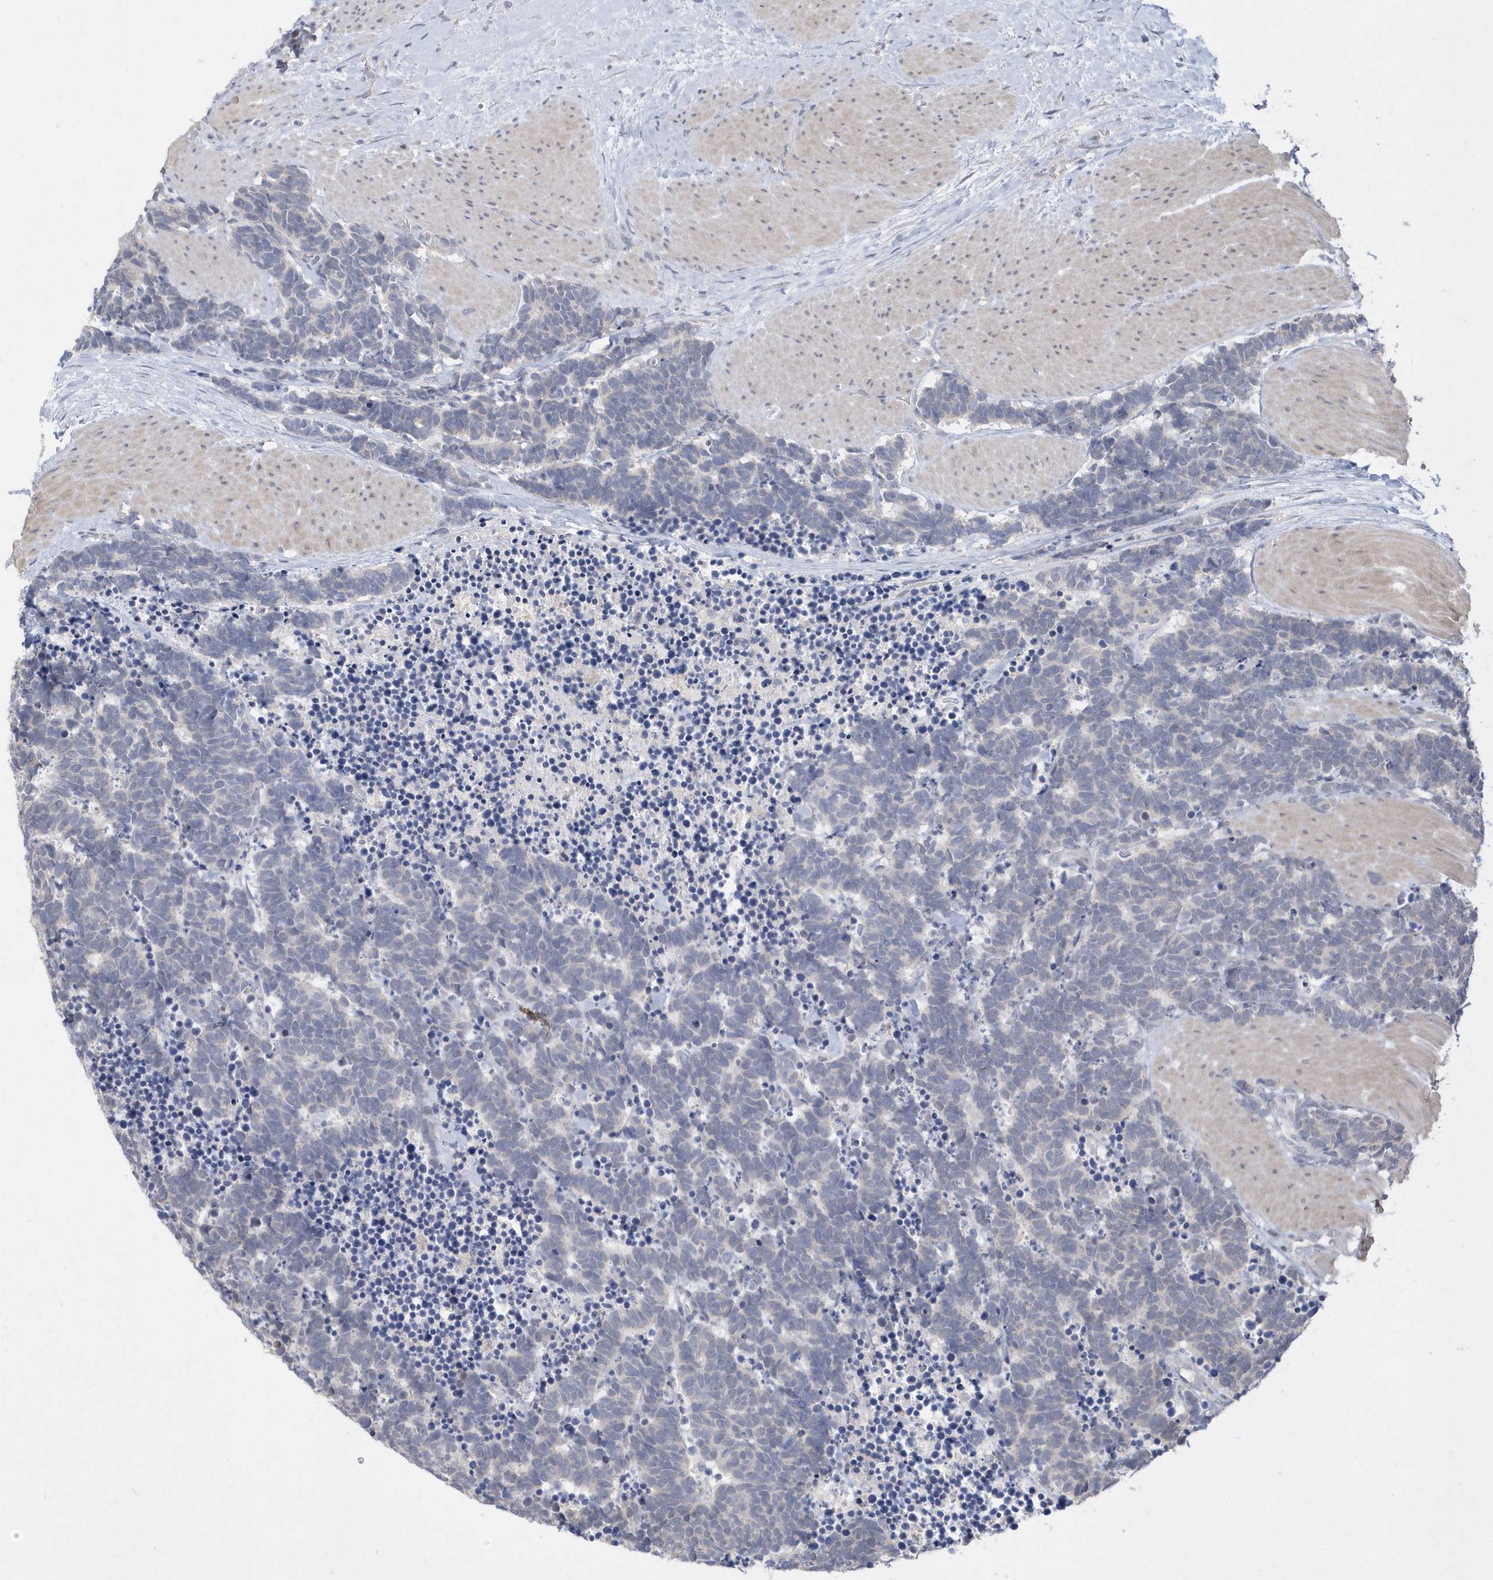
{"staining": {"intensity": "negative", "quantity": "none", "location": "none"}, "tissue": "carcinoid", "cell_type": "Tumor cells", "image_type": "cancer", "snomed": [{"axis": "morphology", "description": "Carcinoma, NOS"}, {"axis": "morphology", "description": "Carcinoid, malignant, NOS"}, {"axis": "topography", "description": "Urinary bladder"}], "caption": "Tumor cells are negative for protein expression in human carcinoma.", "gene": "TSPEAR", "patient": {"sex": "male", "age": 57}}